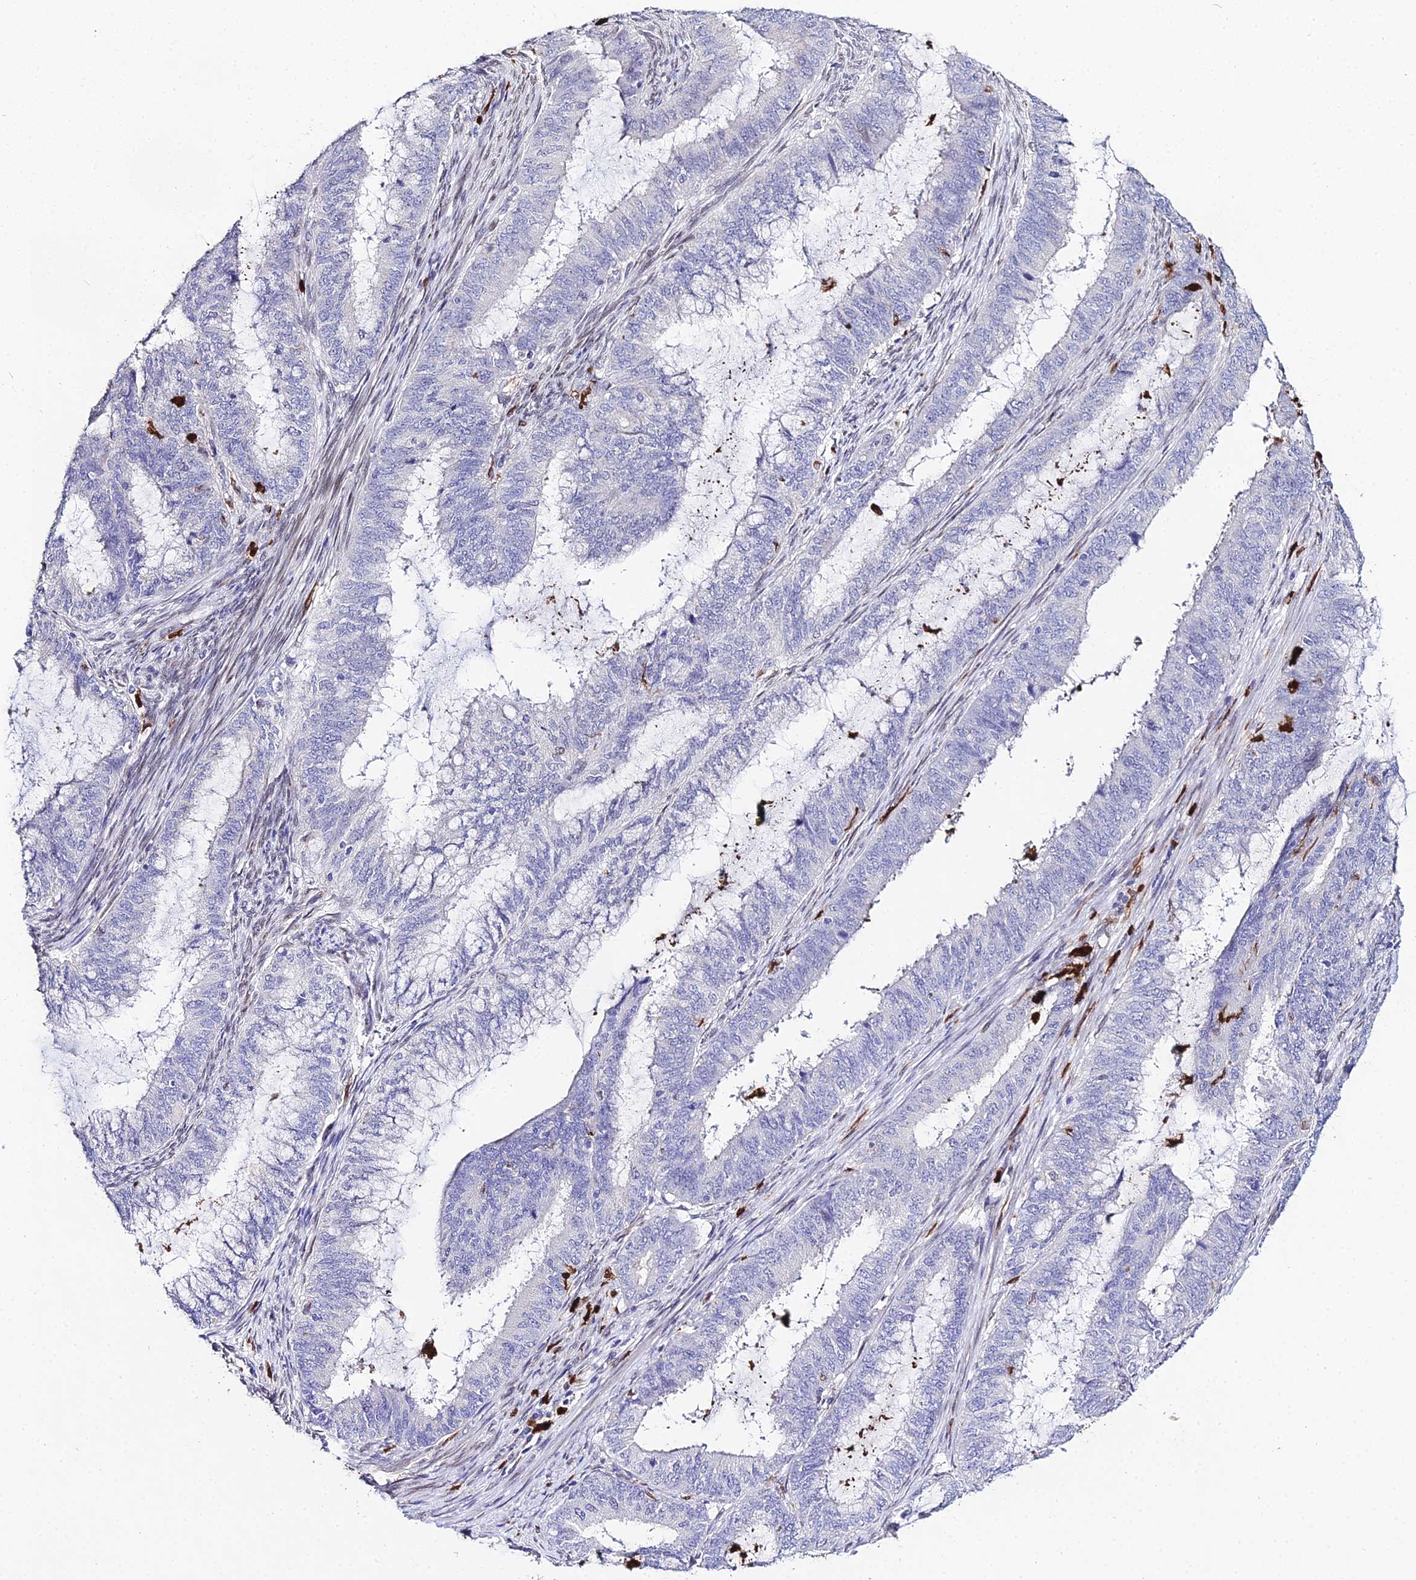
{"staining": {"intensity": "negative", "quantity": "none", "location": "none"}, "tissue": "endometrial cancer", "cell_type": "Tumor cells", "image_type": "cancer", "snomed": [{"axis": "morphology", "description": "Adenocarcinoma, NOS"}, {"axis": "topography", "description": "Endometrium"}], "caption": "Immunohistochemical staining of human endometrial adenocarcinoma shows no significant positivity in tumor cells.", "gene": "MCM10", "patient": {"sex": "female", "age": 51}}